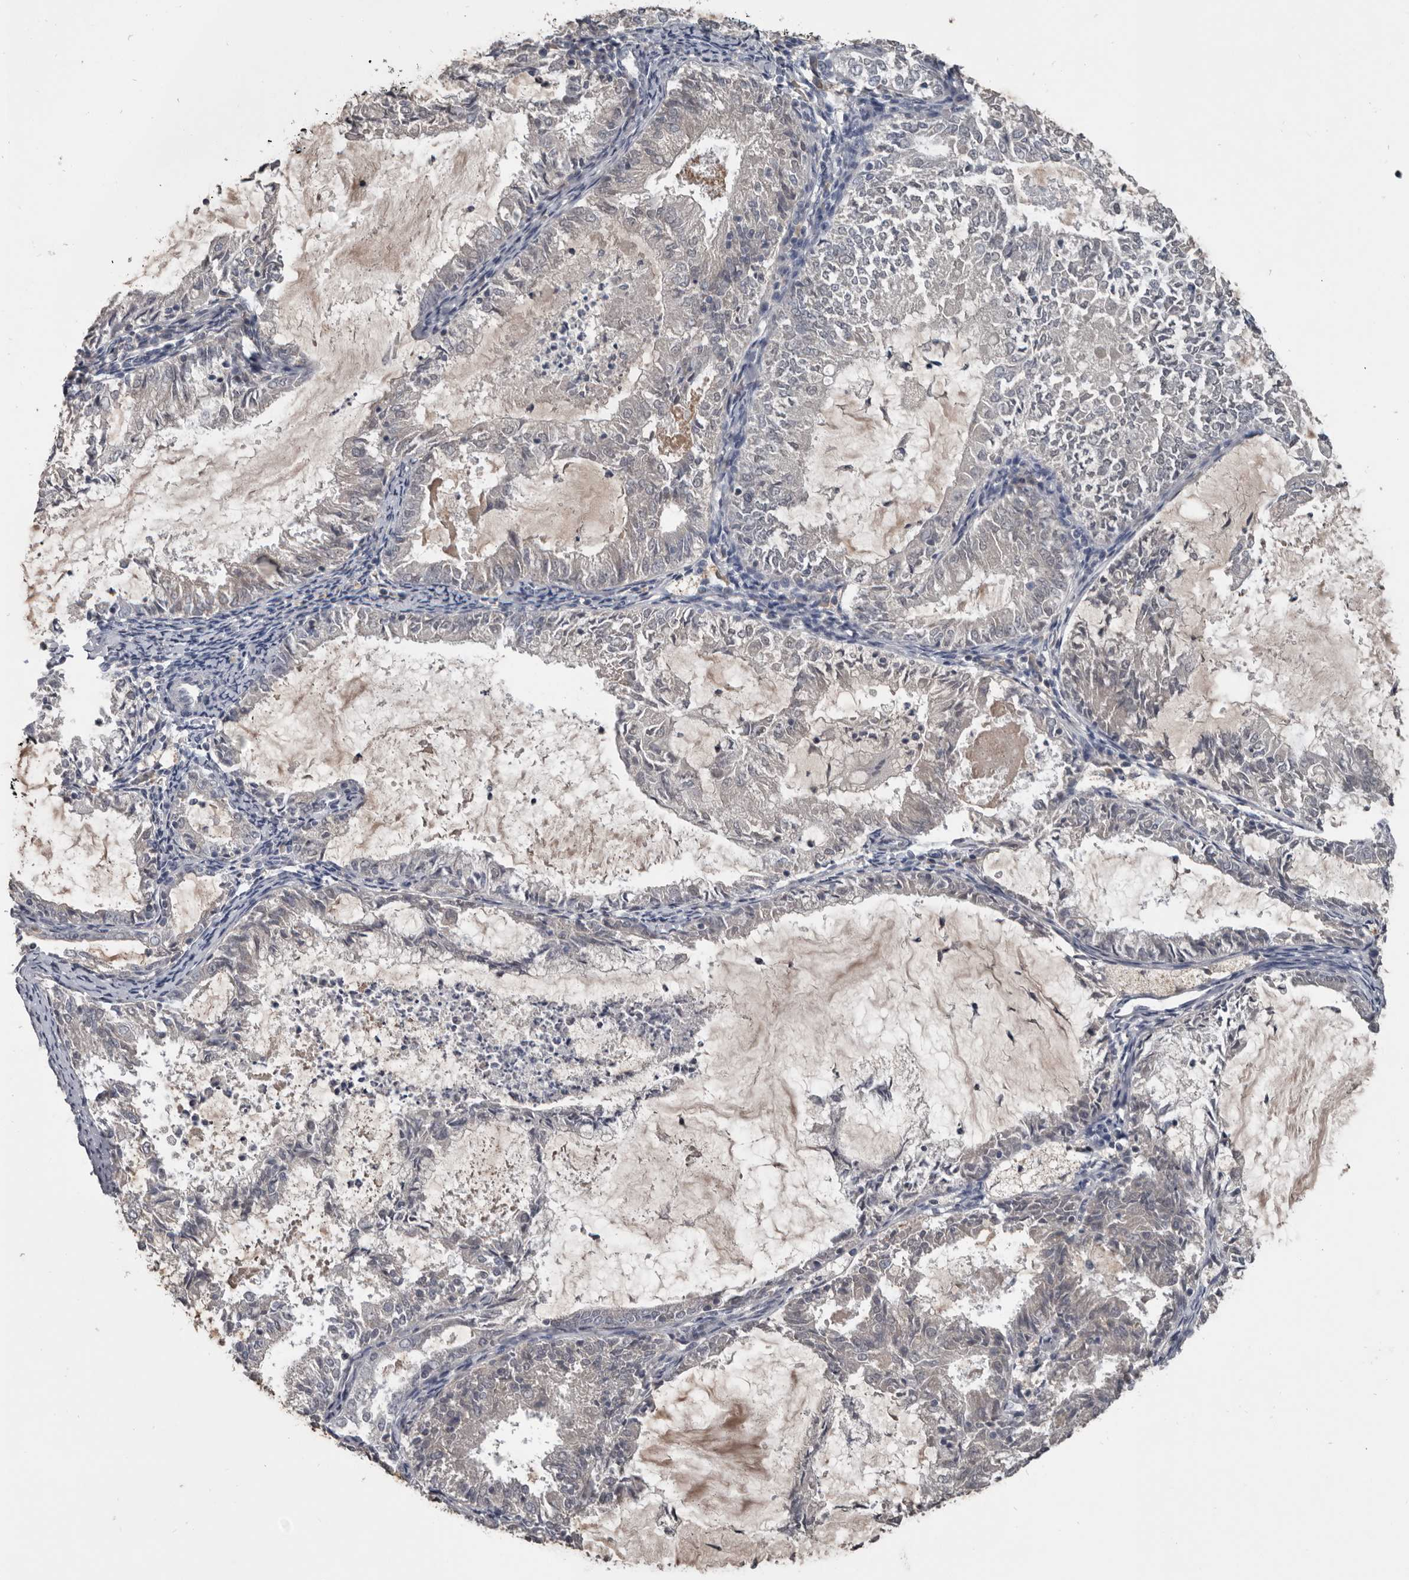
{"staining": {"intensity": "negative", "quantity": "none", "location": "none"}, "tissue": "endometrial cancer", "cell_type": "Tumor cells", "image_type": "cancer", "snomed": [{"axis": "morphology", "description": "Adenocarcinoma, NOS"}, {"axis": "topography", "description": "Endometrium"}], "caption": "Tumor cells show no significant staining in endometrial adenocarcinoma.", "gene": "C1orf216", "patient": {"sex": "female", "age": 57}}